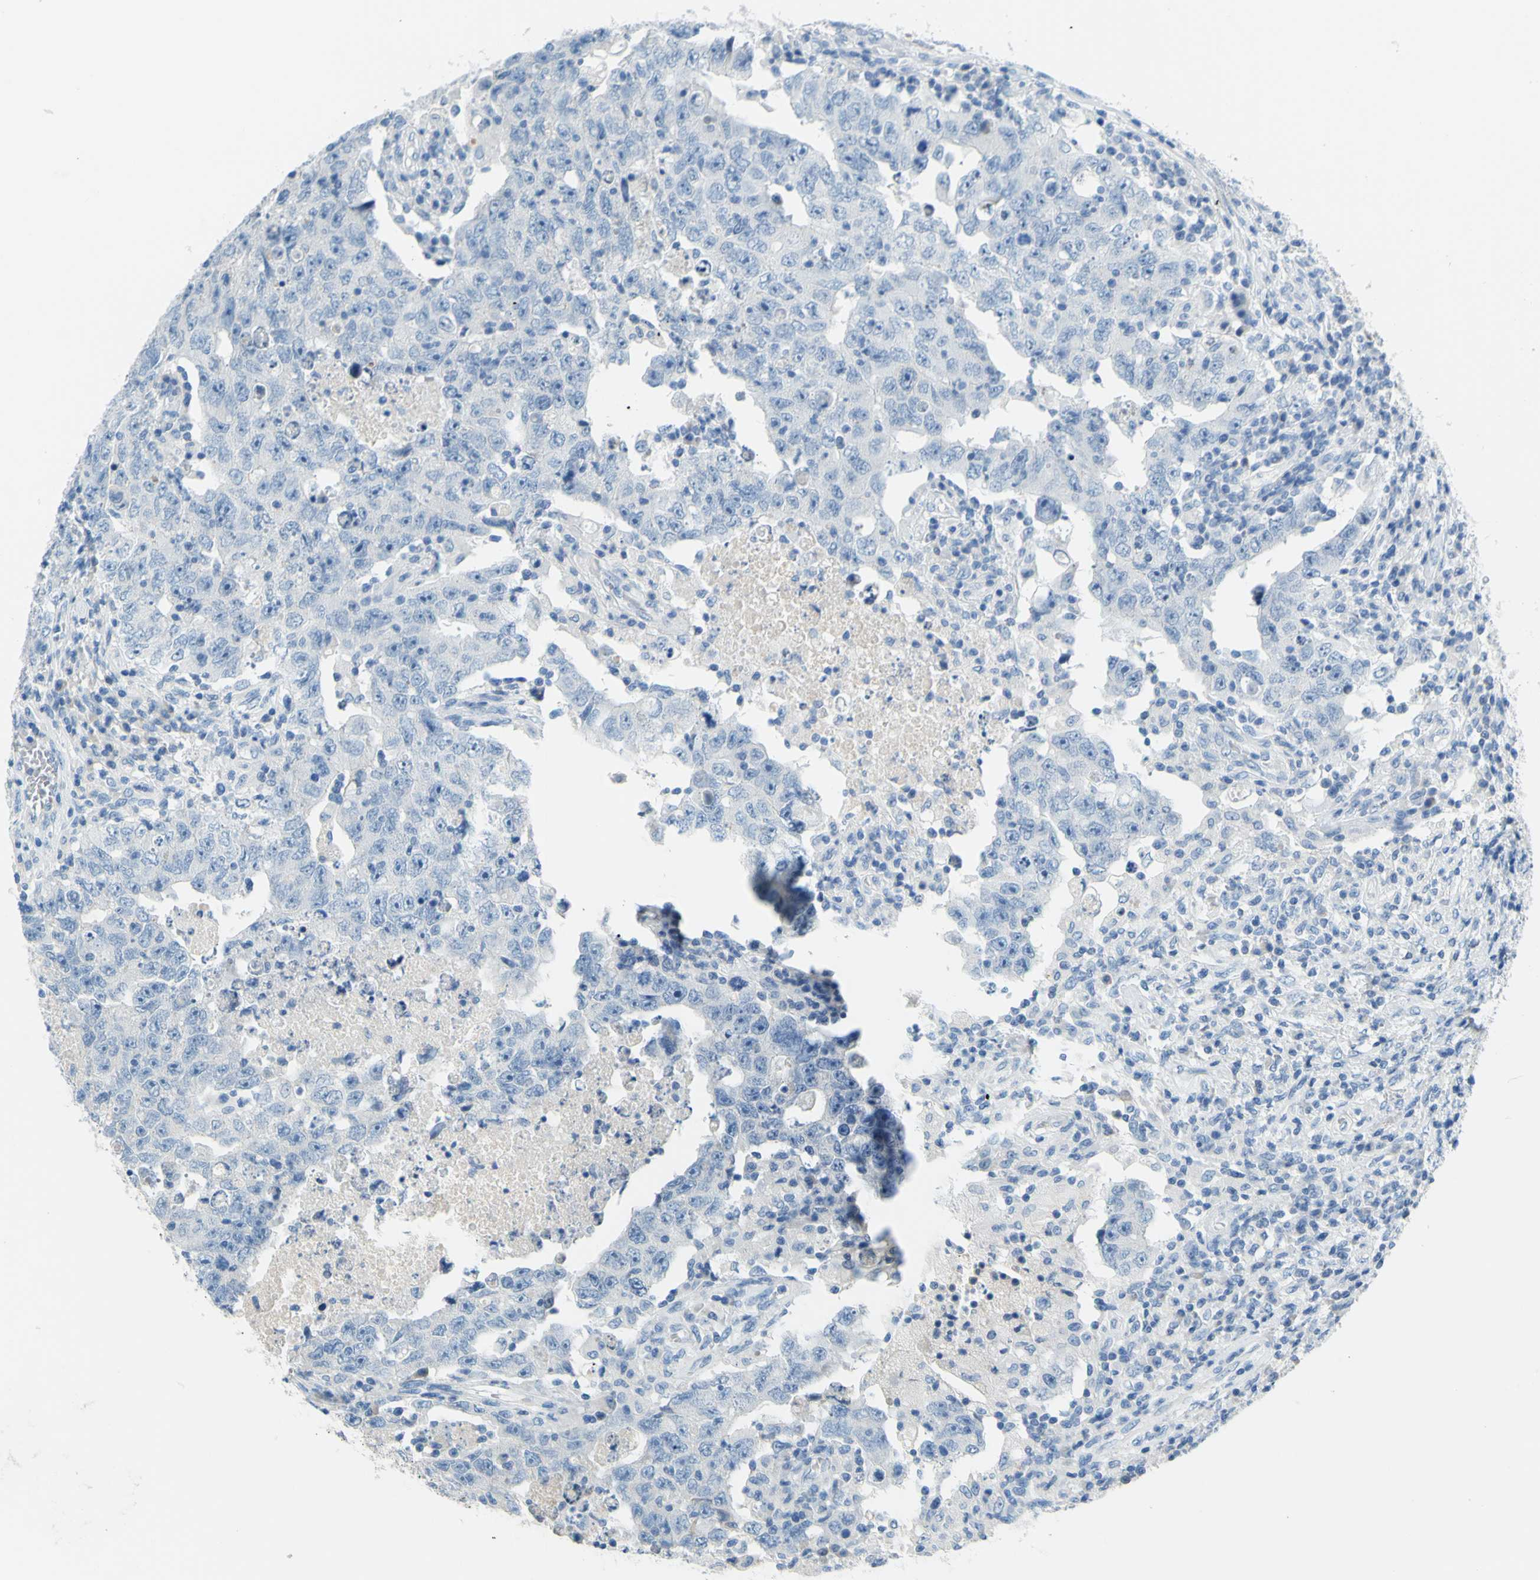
{"staining": {"intensity": "negative", "quantity": "none", "location": "none"}, "tissue": "testis cancer", "cell_type": "Tumor cells", "image_type": "cancer", "snomed": [{"axis": "morphology", "description": "Carcinoma, Embryonal, NOS"}, {"axis": "topography", "description": "Testis"}], "caption": "Tumor cells are negative for brown protein staining in testis cancer (embryonal carcinoma).", "gene": "SLC1A2", "patient": {"sex": "male", "age": 26}}